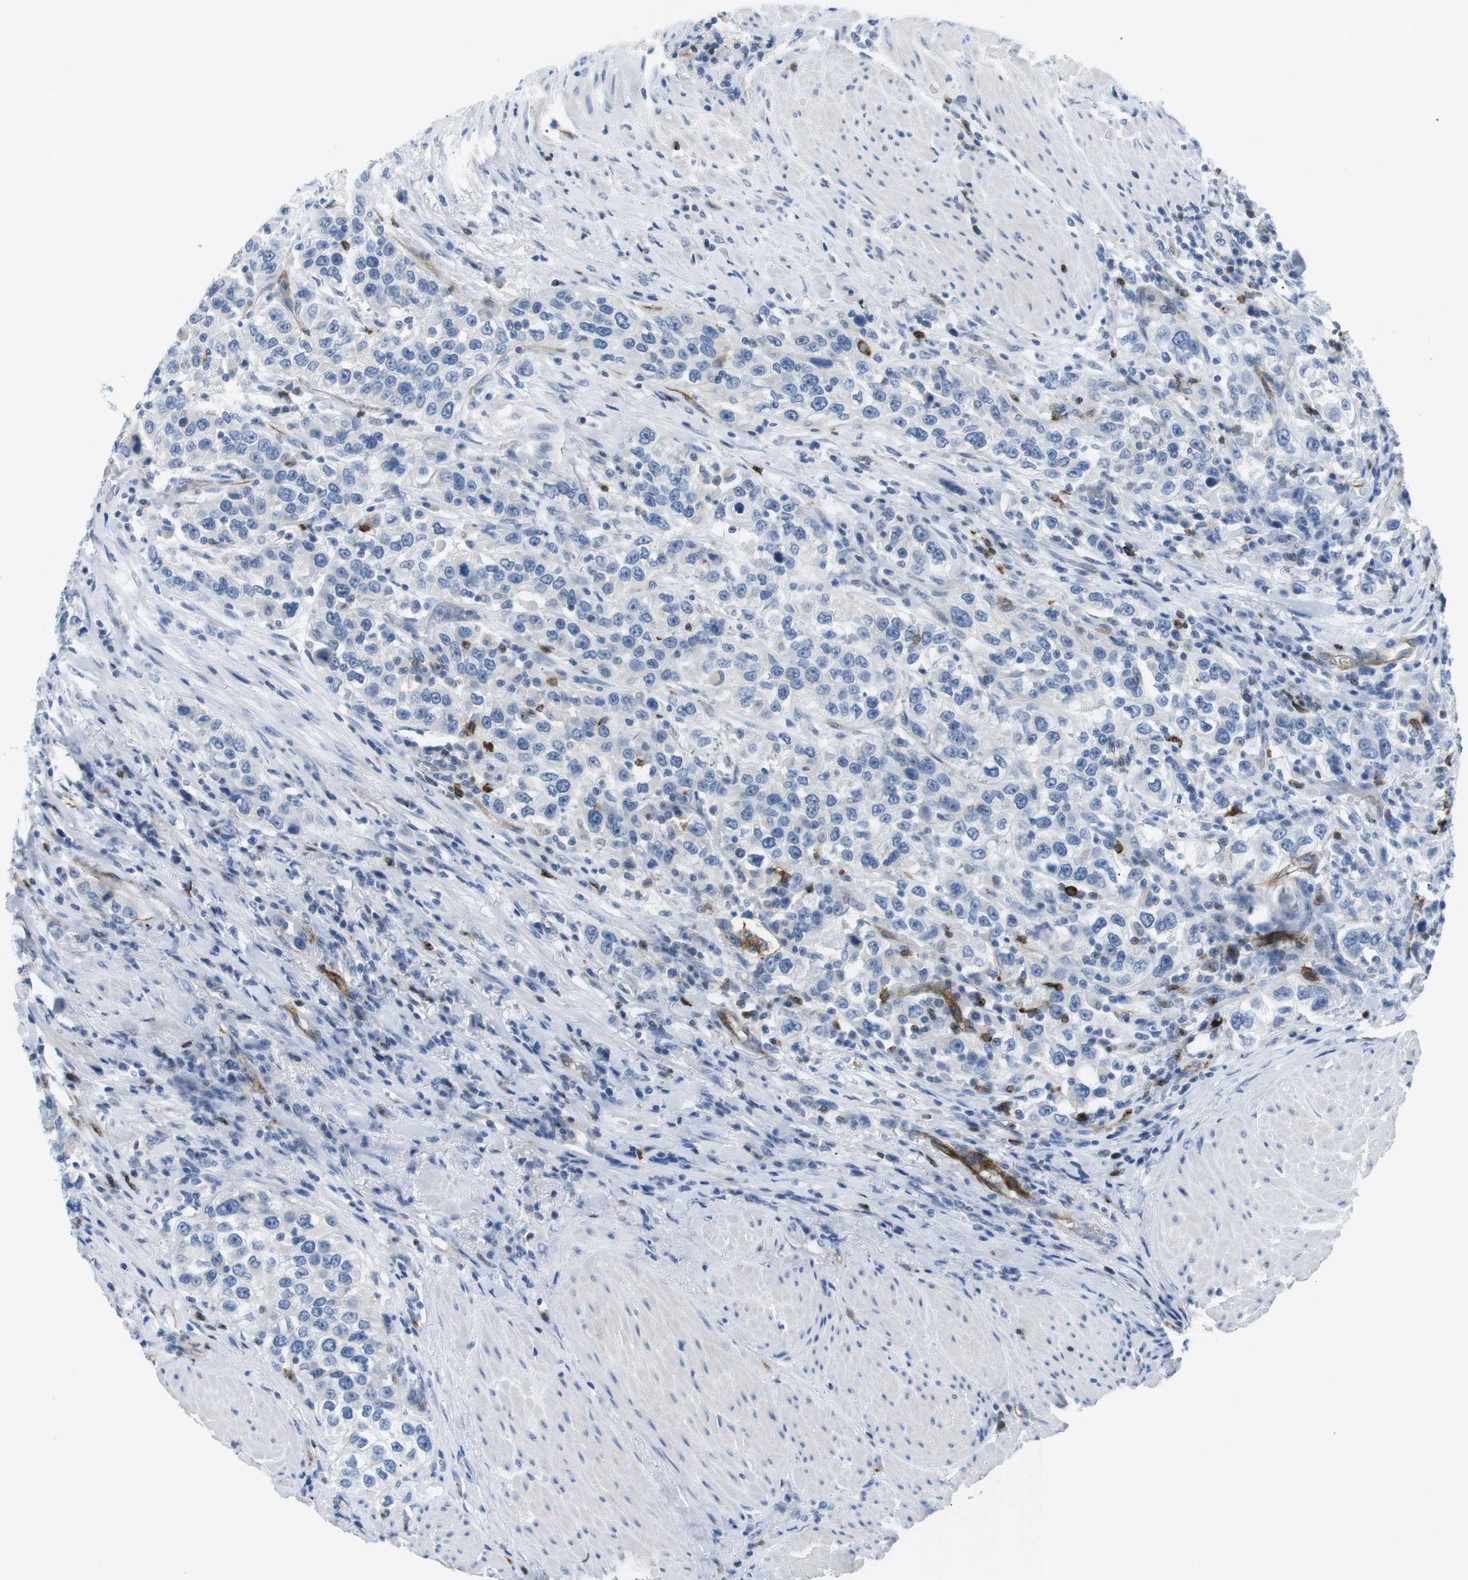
{"staining": {"intensity": "negative", "quantity": "none", "location": "none"}, "tissue": "urothelial cancer", "cell_type": "Tumor cells", "image_type": "cancer", "snomed": [{"axis": "morphology", "description": "Urothelial carcinoma, High grade"}, {"axis": "topography", "description": "Urinary bladder"}], "caption": "Immunohistochemistry (IHC) image of urothelial cancer stained for a protein (brown), which reveals no positivity in tumor cells. (Immunohistochemistry (IHC), brightfield microscopy, high magnification).", "gene": "TNFRSF4", "patient": {"sex": "female", "age": 80}}